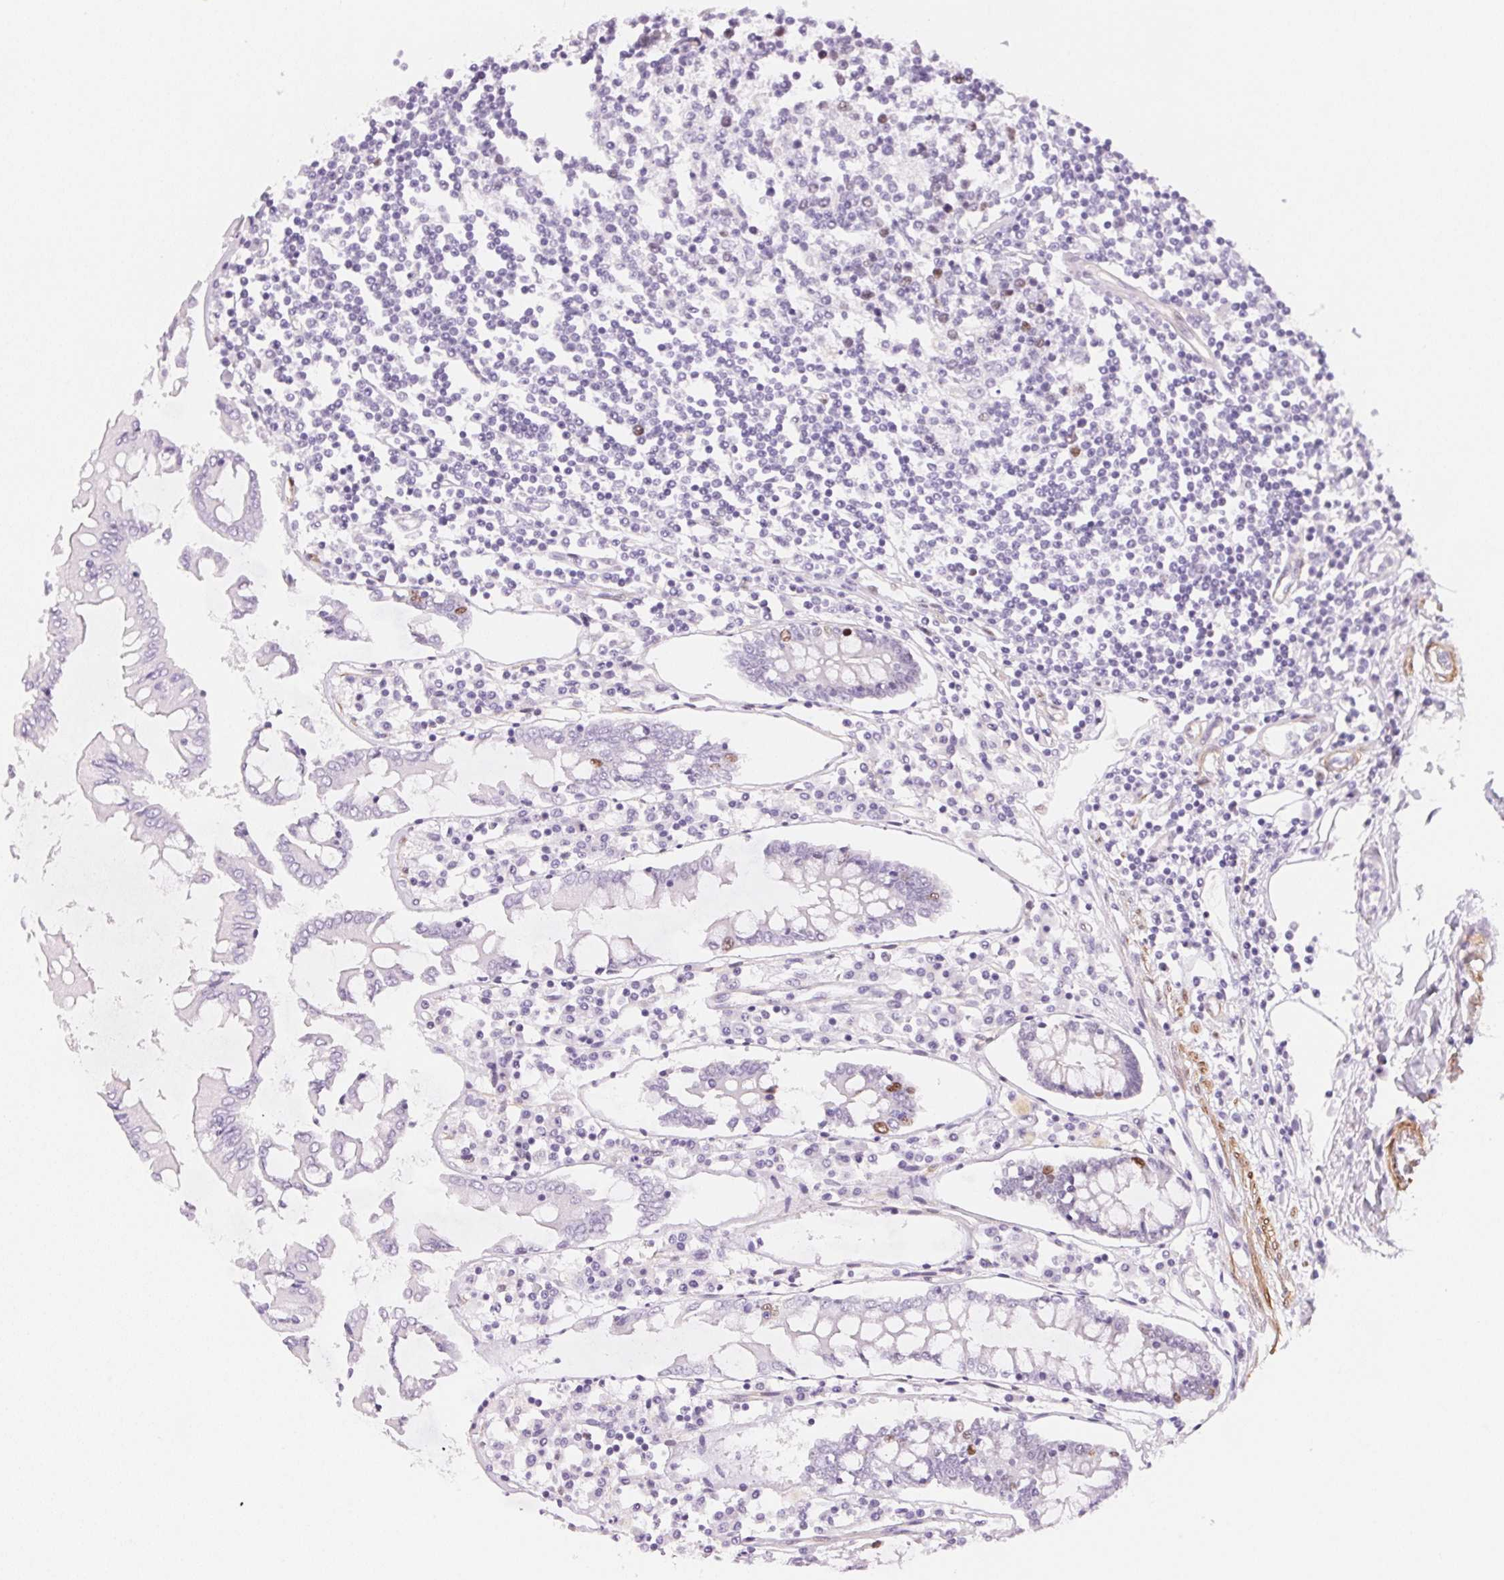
{"staining": {"intensity": "negative", "quantity": "none", "location": "none"}, "tissue": "colorectal cancer", "cell_type": "Tumor cells", "image_type": "cancer", "snomed": [{"axis": "morphology", "description": "Adenocarcinoma, NOS"}, {"axis": "topography", "description": "Colon"}], "caption": "The histopathology image reveals no staining of tumor cells in colorectal adenocarcinoma. (DAB IHC with hematoxylin counter stain).", "gene": "SMTN", "patient": {"sex": "male", "age": 77}}